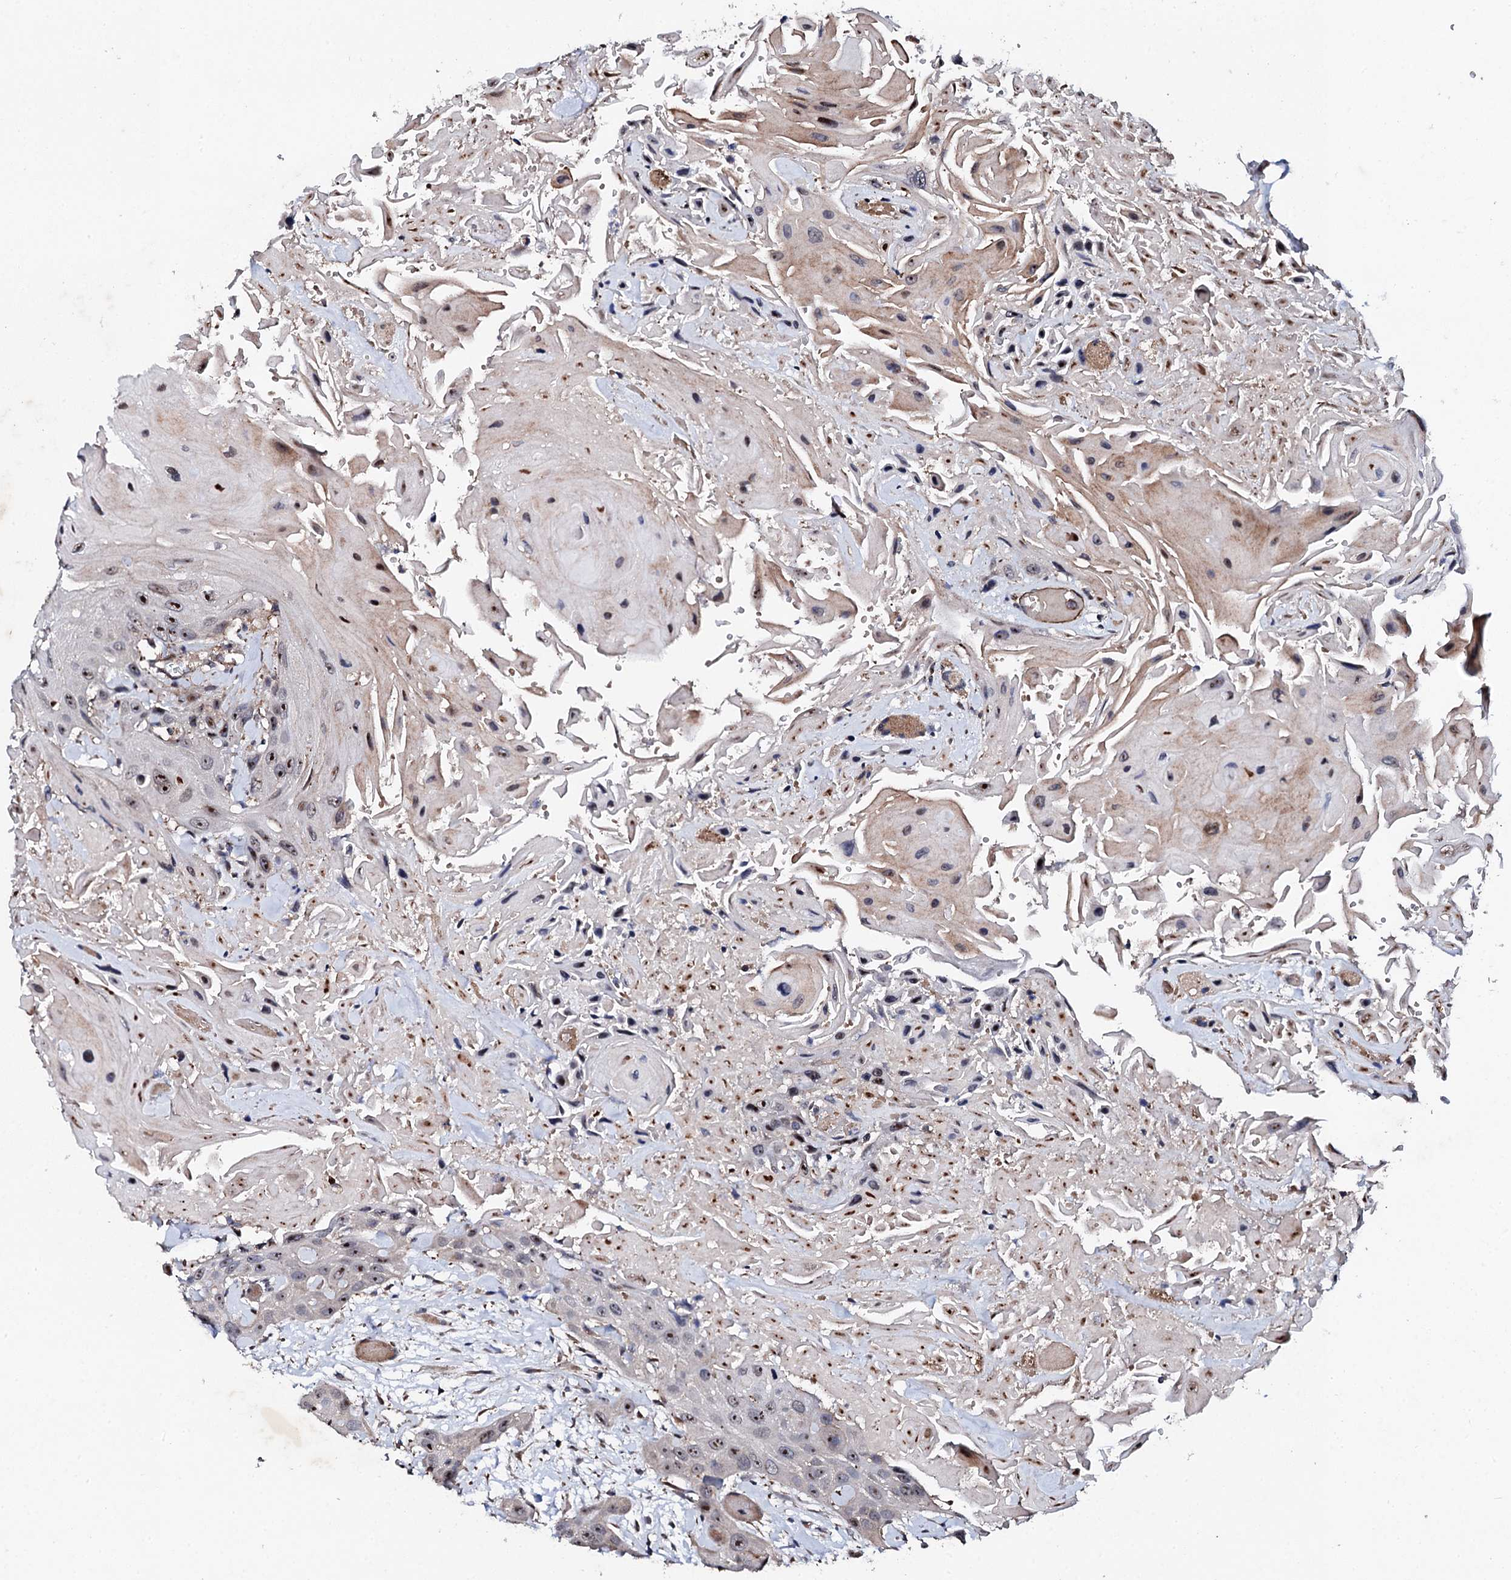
{"staining": {"intensity": "moderate", "quantity": "25%-75%", "location": "nuclear"}, "tissue": "head and neck cancer", "cell_type": "Tumor cells", "image_type": "cancer", "snomed": [{"axis": "morphology", "description": "Squamous cell carcinoma, NOS"}, {"axis": "topography", "description": "Head-Neck"}], "caption": "Immunohistochemistry (IHC) image of neoplastic tissue: human squamous cell carcinoma (head and neck) stained using immunohistochemistry (IHC) shows medium levels of moderate protein expression localized specifically in the nuclear of tumor cells, appearing as a nuclear brown color.", "gene": "GTPBP4", "patient": {"sex": "male", "age": 81}}